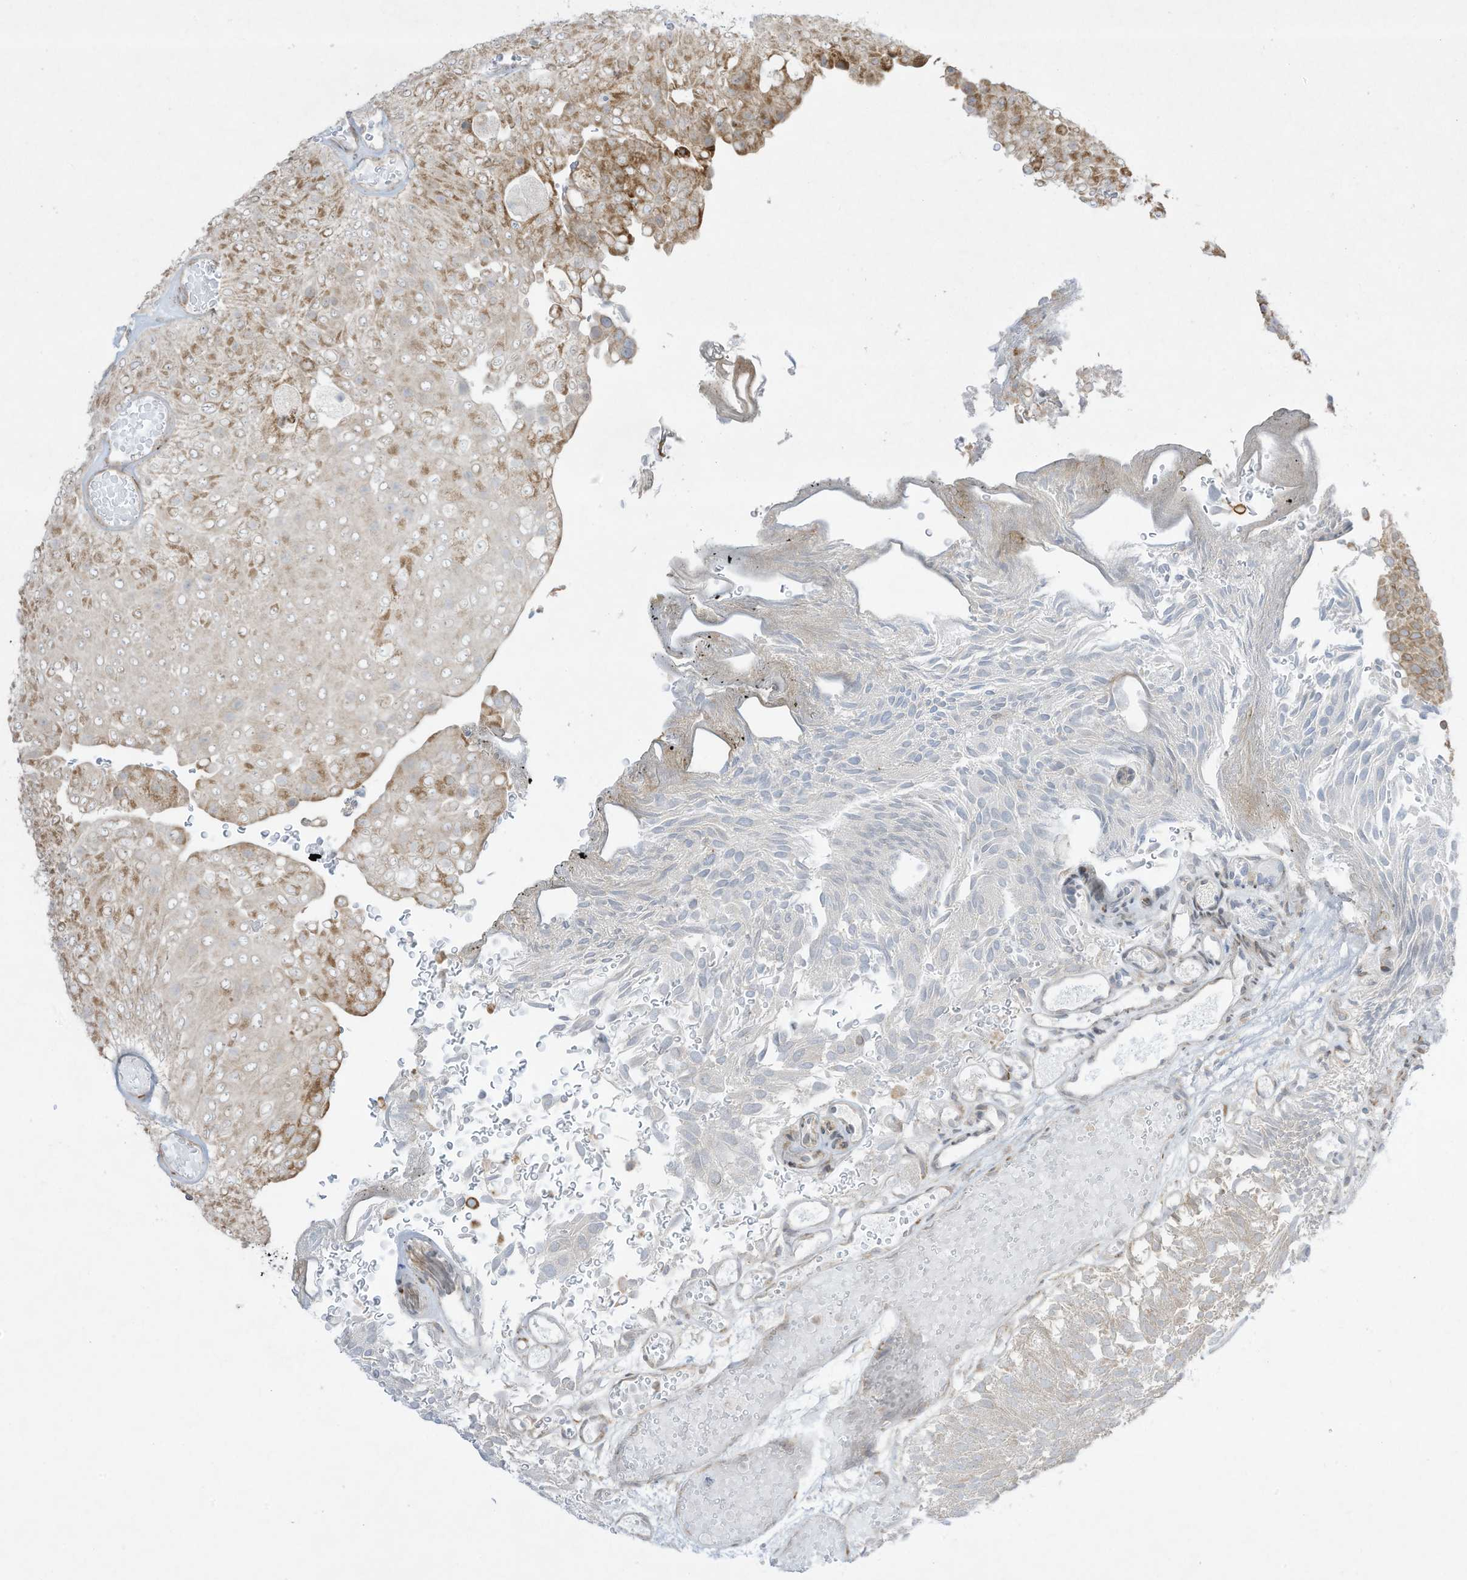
{"staining": {"intensity": "moderate", "quantity": "25%-75%", "location": "cytoplasmic/membranous"}, "tissue": "urothelial cancer", "cell_type": "Tumor cells", "image_type": "cancer", "snomed": [{"axis": "morphology", "description": "Urothelial carcinoma, Low grade"}, {"axis": "topography", "description": "Urinary bladder"}], "caption": "Brown immunohistochemical staining in human urothelial carcinoma (low-grade) reveals moderate cytoplasmic/membranous positivity in approximately 25%-75% of tumor cells. (DAB (3,3'-diaminobenzidine) IHC with brightfield microscopy, high magnification).", "gene": "PTK6", "patient": {"sex": "male", "age": 78}}